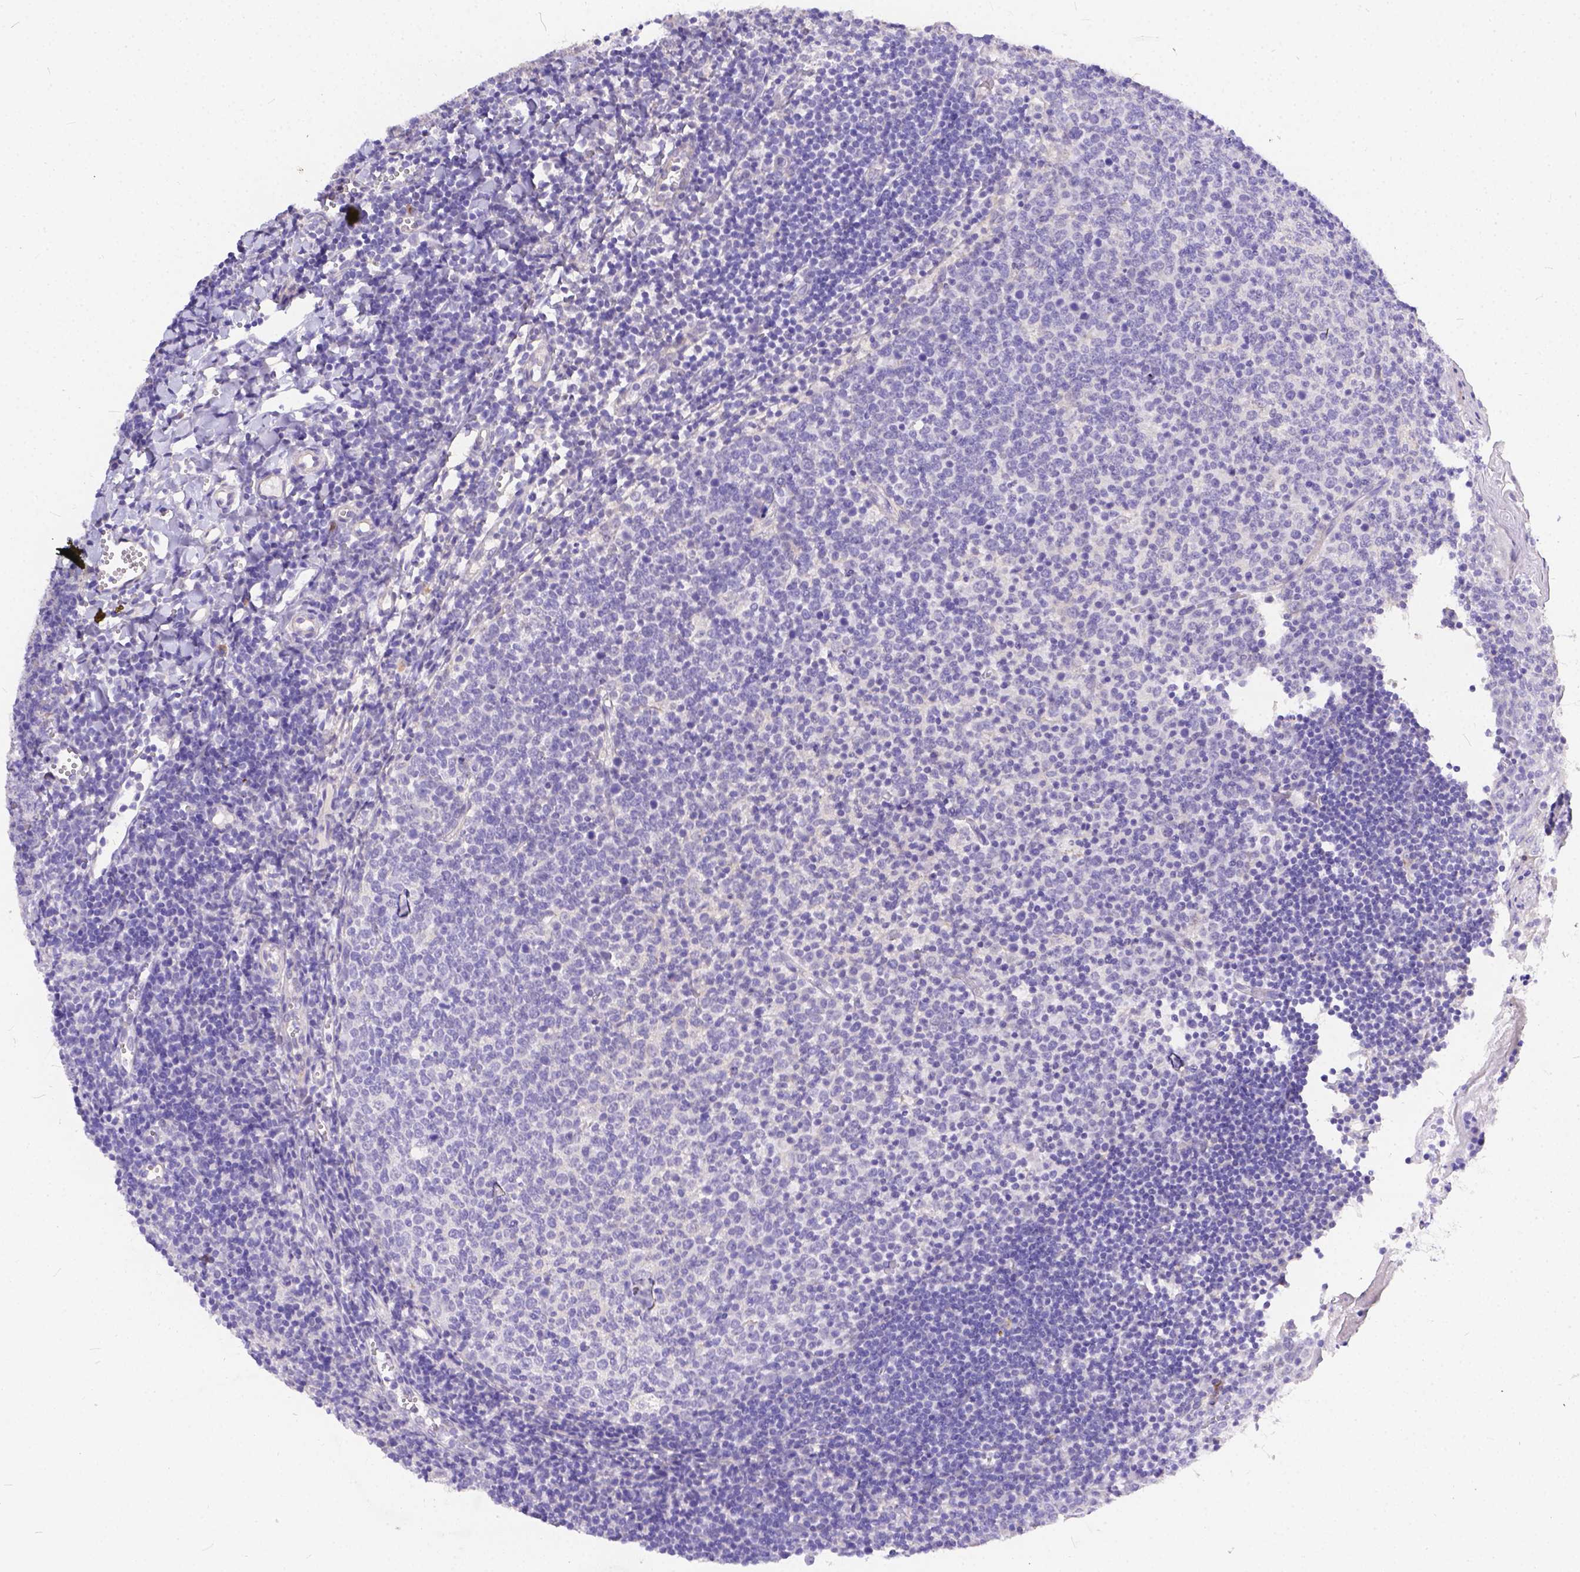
{"staining": {"intensity": "negative", "quantity": "none", "location": "none"}, "tissue": "lymph node", "cell_type": "Germinal center cells", "image_type": "normal", "snomed": [{"axis": "morphology", "description": "Normal tissue, NOS"}, {"axis": "topography", "description": "Lymph node"}], "caption": "Germinal center cells show no significant staining in normal lymph node. The staining was performed using DAB (3,3'-diaminobenzidine) to visualize the protein expression in brown, while the nuclei were stained in blue with hematoxylin (Magnification: 20x).", "gene": "DLEC1", "patient": {"sex": "female", "age": 21}}